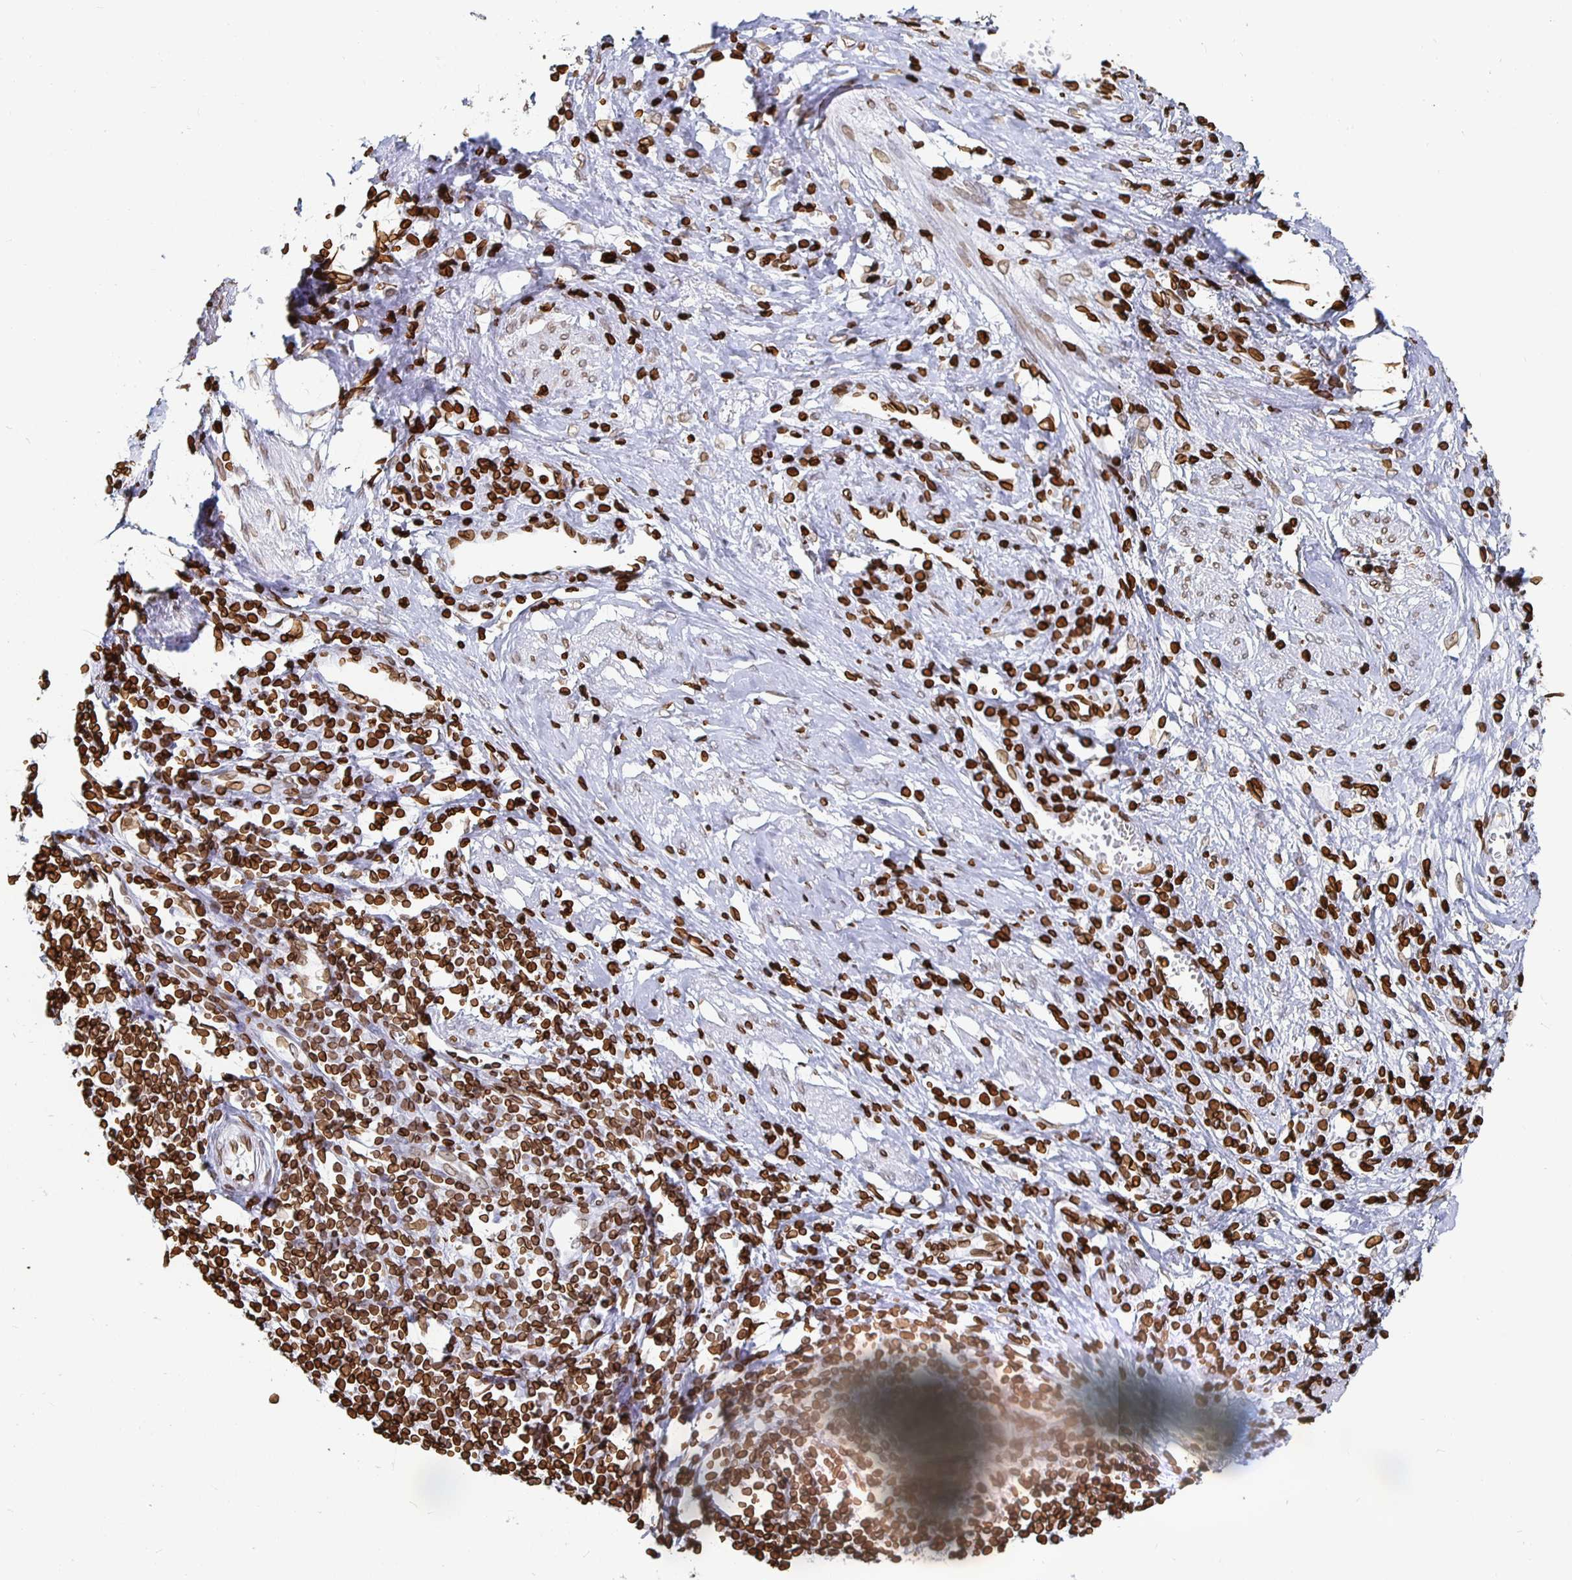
{"staining": {"intensity": "strong", "quantity": ">75%", "location": "cytoplasmic/membranous,nuclear"}, "tissue": "cervical cancer", "cell_type": "Tumor cells", "image_type": "cancer", "snomed": [{"axis": "morphology", "description": "Squamous cell carcinoma, NOS"}, {"axis": "topography", "description": "Cervix"}], "caption": "A high-resolution image shows immunohistochemistry staining of squamous cell carcinoma (cervical), which demonstrates strong cytoplasmic/membranous and nuclear positivity in about >75% of tumor cells. The staining is performed using DAB brown chromogen to label protein expression. The nuclei are counter-stained blue using hematoxylin.", "gene": "LMNB1", "patient": {"sex": "female", "age": 46}}